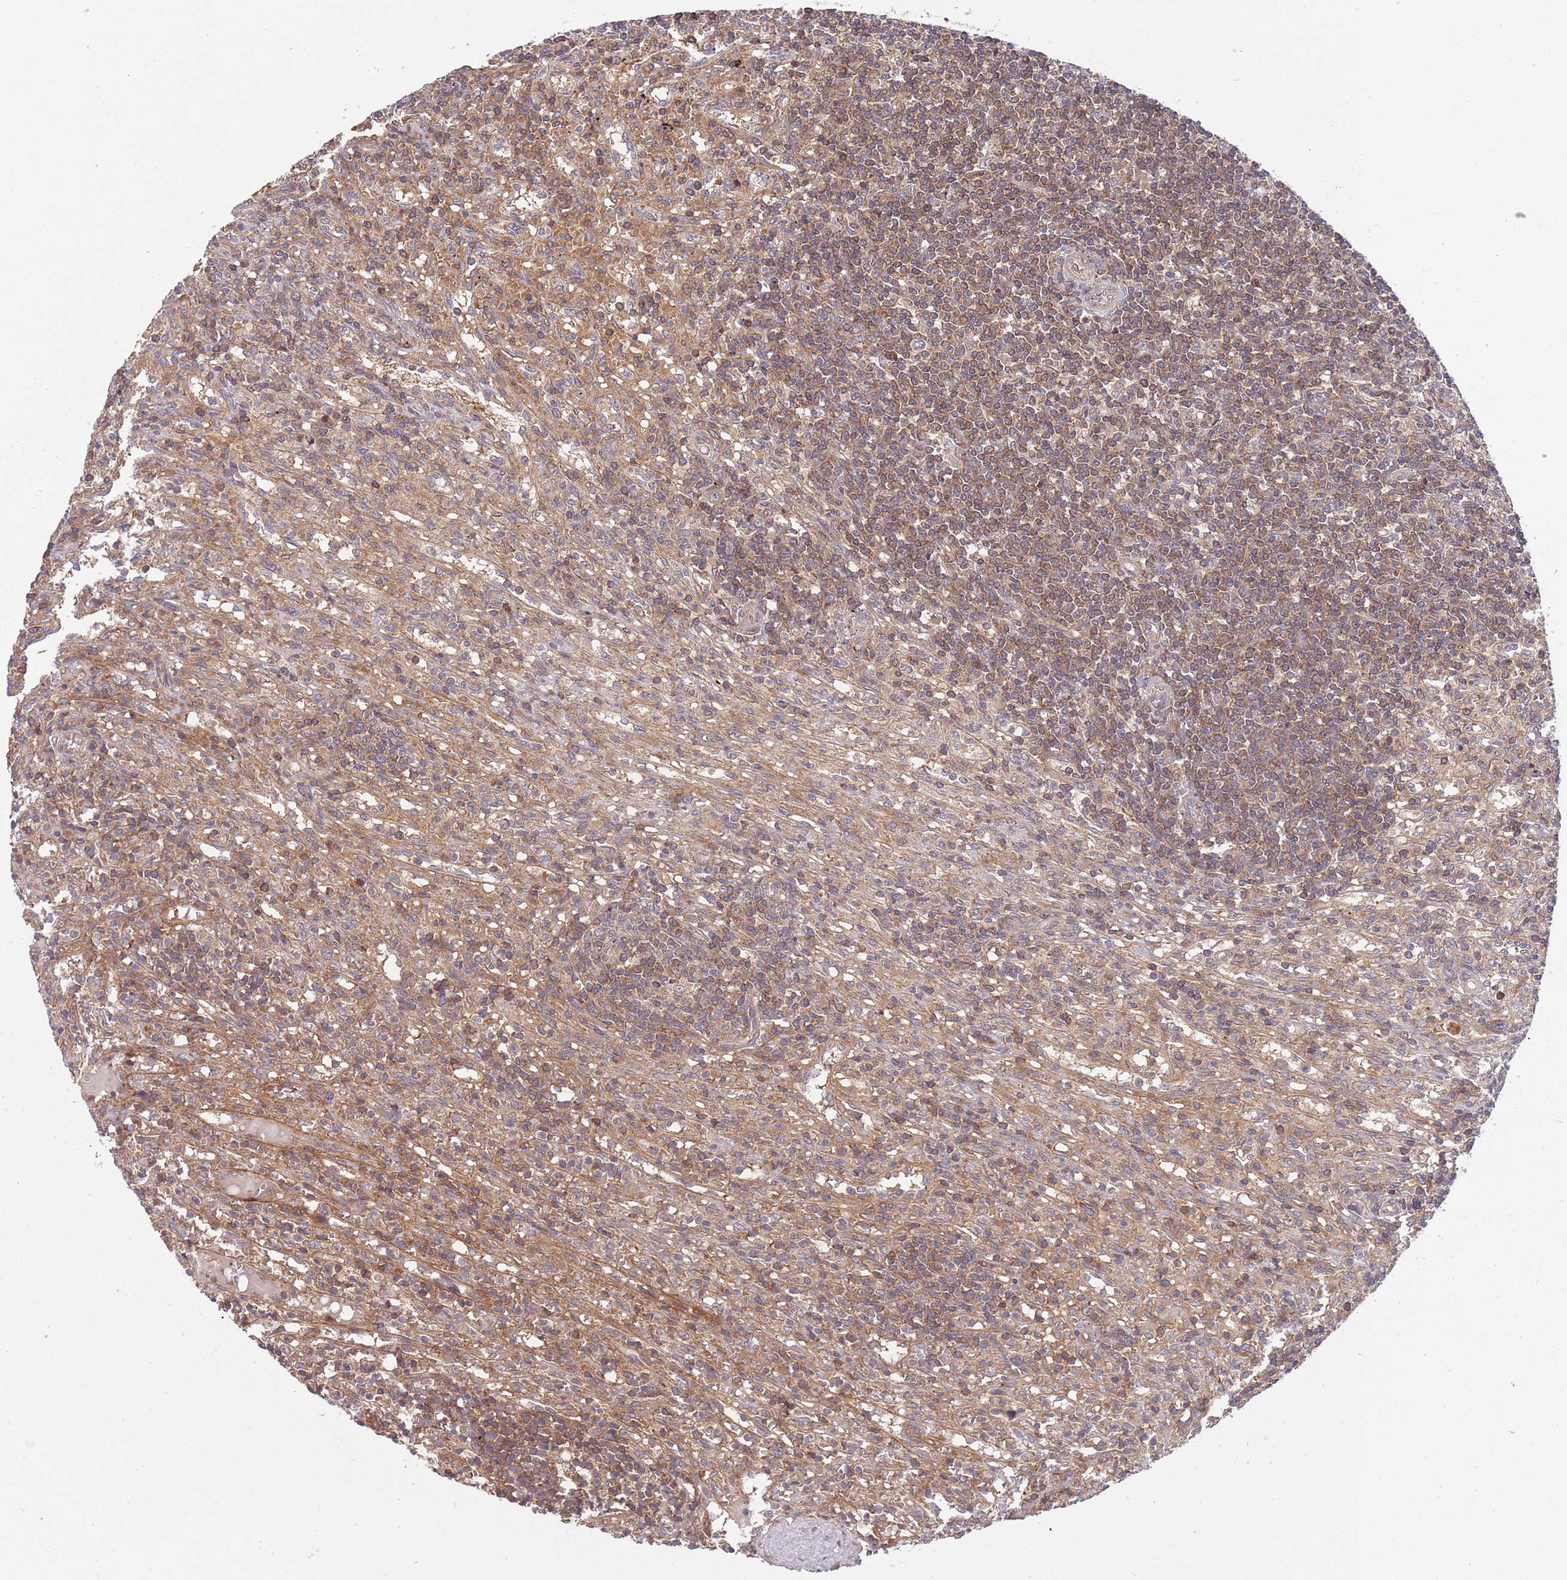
{"staining": {"intensity": "moderate", "quantity": "25%-75%", "location": "cytoplasmic/membranous,nuclear"}, "tissue": "lymphoma", "cell_type": "Tumor cells", "image_type": "cancer", "snomed": [{"axis": "morphology", "description": "Malignant lymphoma, non-Hodgkin's type, Low grade"}, {"axis": "topography", "description": "Spleen"}], "caption": "A high-resolution histopathology image shows IHC staining of low-grade malignant lymphoma, non-Hodgkin's type, which exhibits moderate cytoplasmic/membranous and nuclear expression in about 25%-75% of tumor cells.", "gene": "GGA1", "patient": {"sex": "male", "age": 76}}